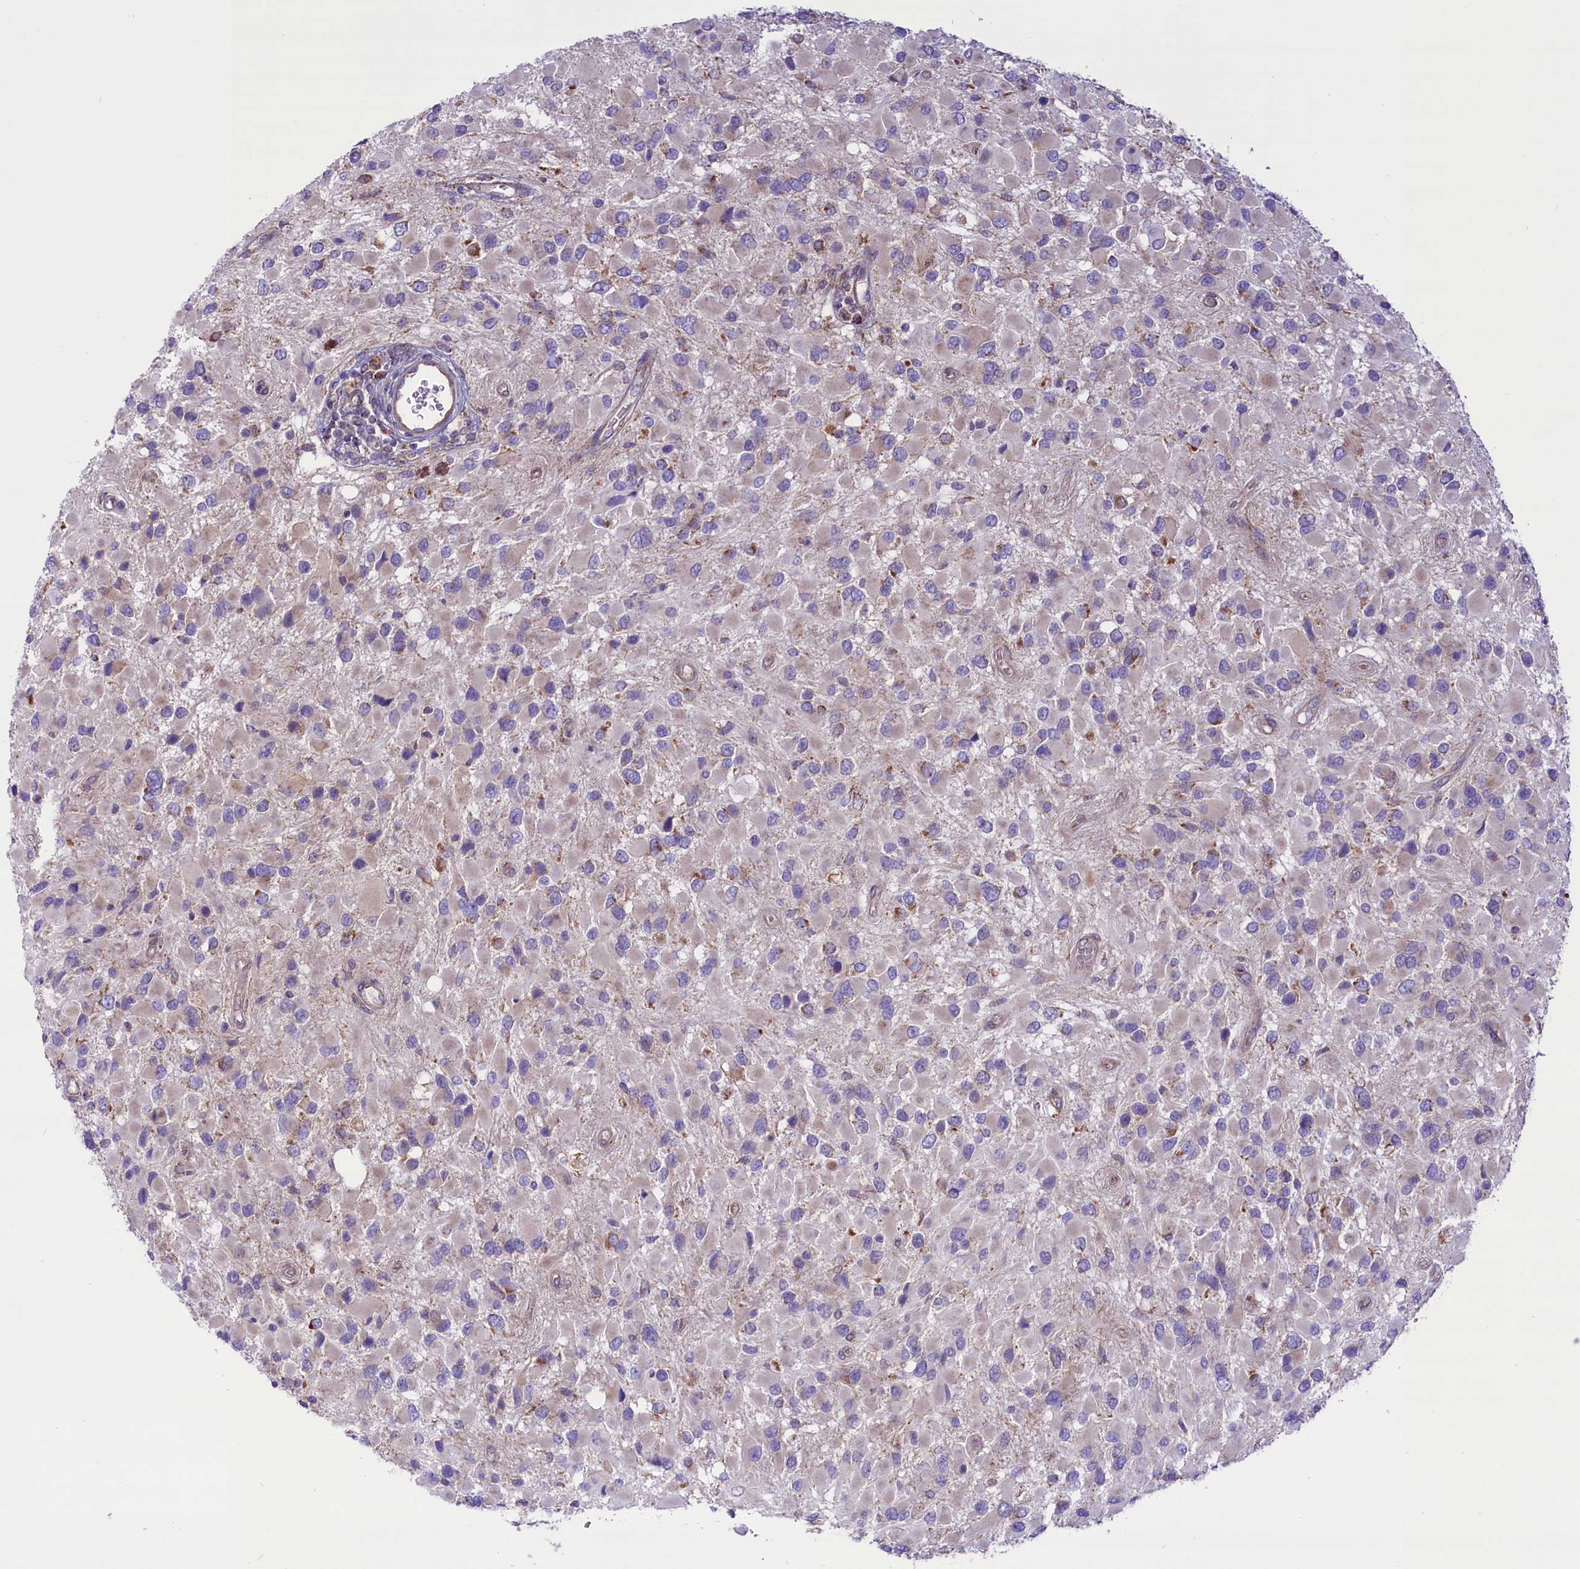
{"staining": {"intensity": "negative", "quantity": "none", "location": "none"}, "tissue": "glioma", "cell_type": "Tumor cells", "image_type": "cancer", "snomed": [{"axis": "morphology", "description": "Glioma, malignant, High grade"}, {"axis": "topography", "description": "Brain"}], "caption": "DAB (3,3'-diaminobenzidine) immunohistochemical staining of human glioma shows no significant staining in tumor cells.", "gene": "PTPRU", "patient": {"sex": "male", "age": 53}}